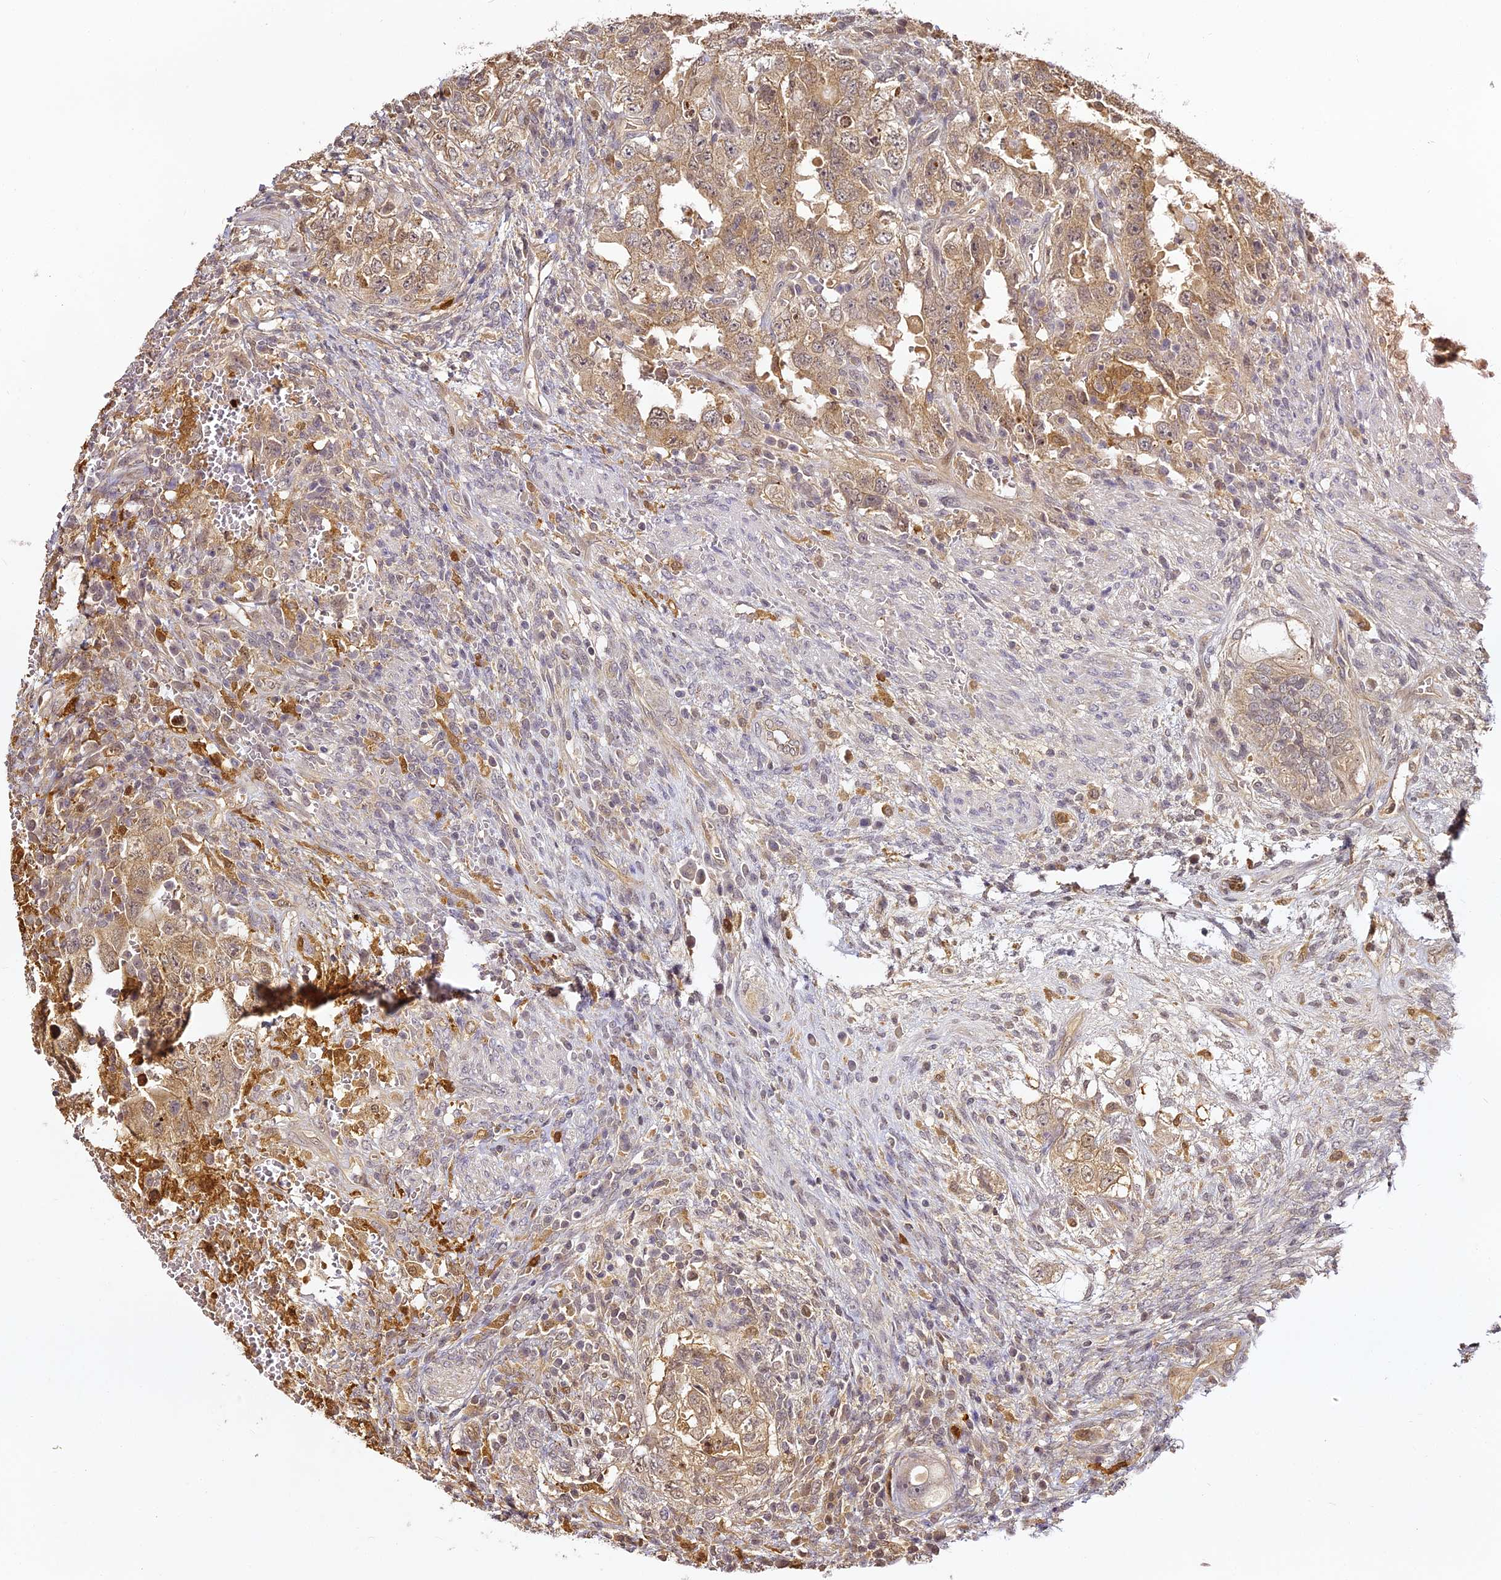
{"staining": {"intensity": "moderate", "quantity": ">75%", "location": "cytoplasmic/membranous"}, "tissue": "testis cancer", "cell_type": "Tumor cells", "image_type": "cancer", "snomed": [{"axis": "morphology", "description": "Carcinoma, Embryonal, NOS"}, {"axis": "topography", "description": "Testis"}], "caption": "The immunohistochemical stain highlights moderate cytoplasmic/membranous expression in tumor cells of embryonal carcinoma (testis) tissue.", "gene": "BCDIN3D", "patient": {"sex": "male", "age": 26}}